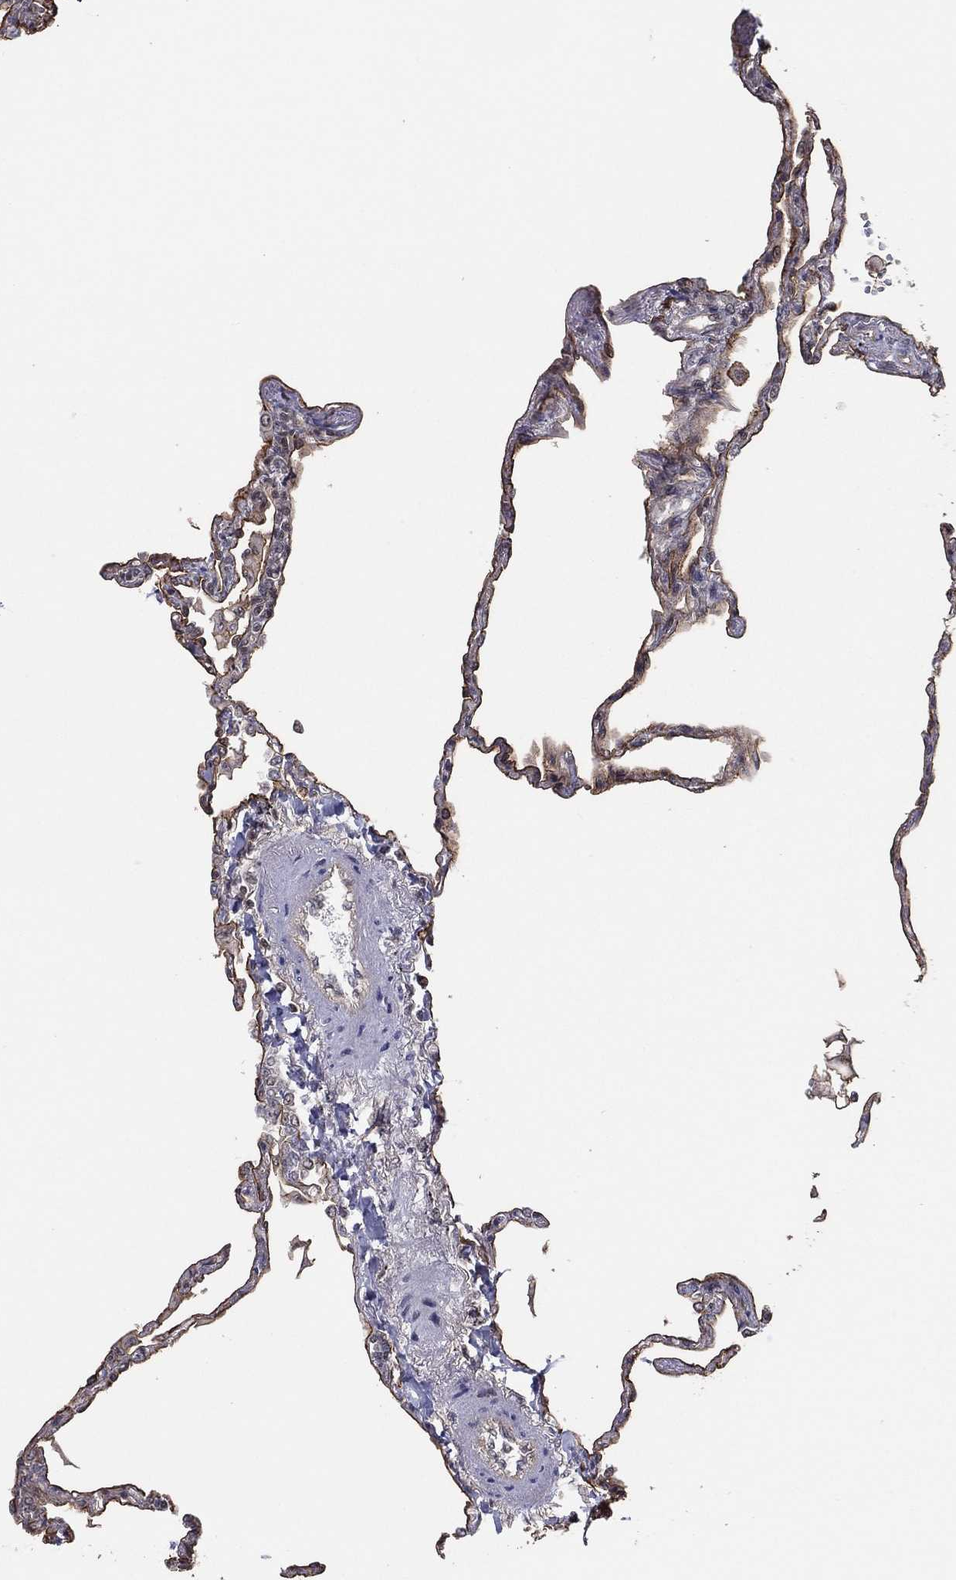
{"staining": {"intensity": "strong", "quantity": ">75%", "location": "nuclear"}, "tissue": "lung", "cell_type": "Alveolar cells", "image_type": "normal", "snomed": [{"axis": "morphology", "description": "Normal tissue, NOS"}, {"axis": "topography", "description": "Lung"}], "caption": "Immunohistochemical staining of unremarkable lung shows >75% levels of strong nuclear protein expression in about >75% of alveolar cells. Ihc stains the protein in brown and the nuclei are stained blue.", "gene": "GPALPP1", "patient": {"sex": "male", "age": 78}}